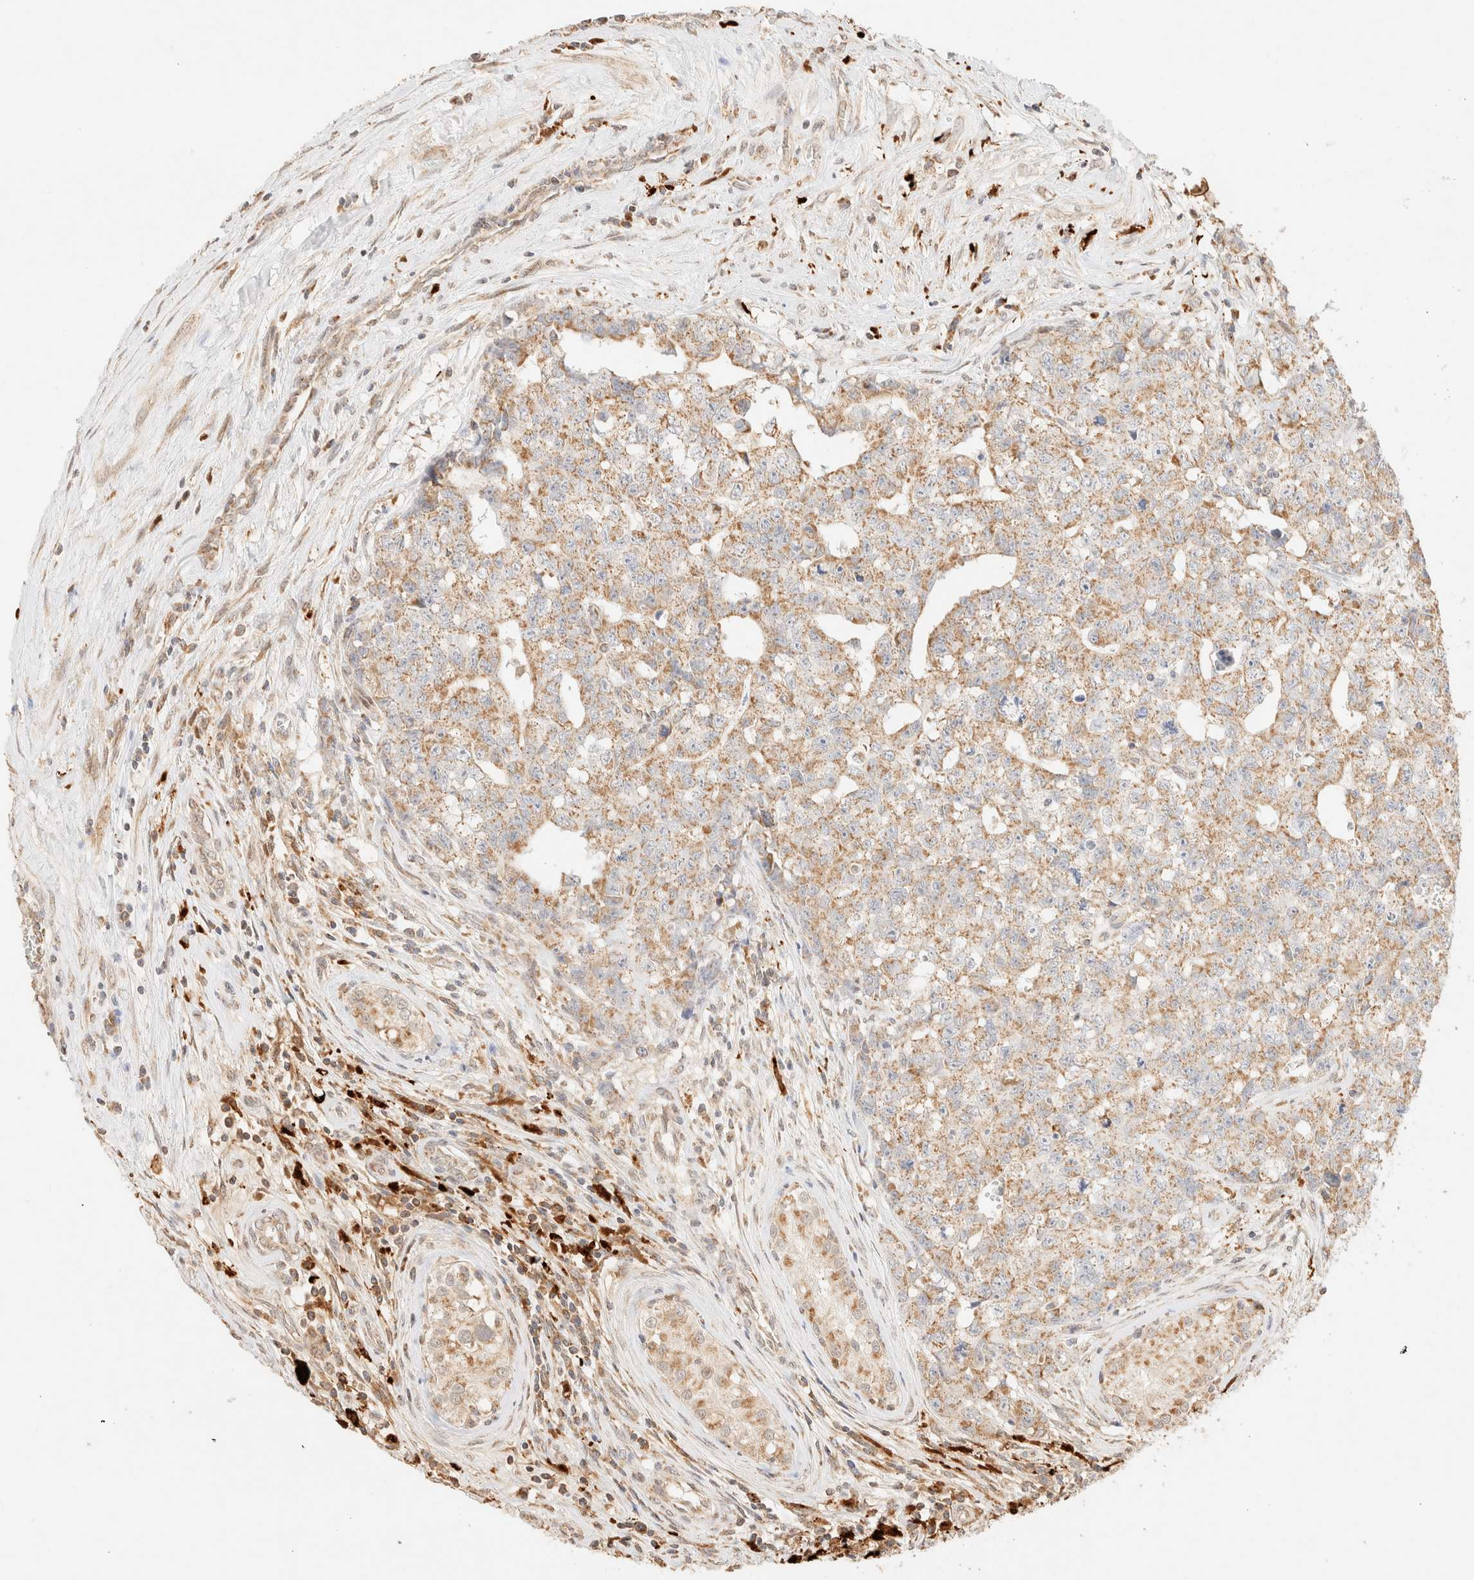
{"staining": {"intensity": "weak", "quantity": ">75%", "location": "cytoplasmic/membranous"}, "tissue": "testis cancer", "cell_type": "Tumor cells", "image_type": "cancer", "snomed": [{"axis": "morphology", "description": "Carcinoma, Embryonal, NOS"}, {"axis": "topography", "description": "Testis"}], "caption": "This micrograph exhibits IHC staining of embryonal carcinoma (testis), with low weak cytoplasmic/membranous positivity in about >75% of tumor cells.", "gene": "TACO1", "patient": {"sex": "male", "age": 28}}